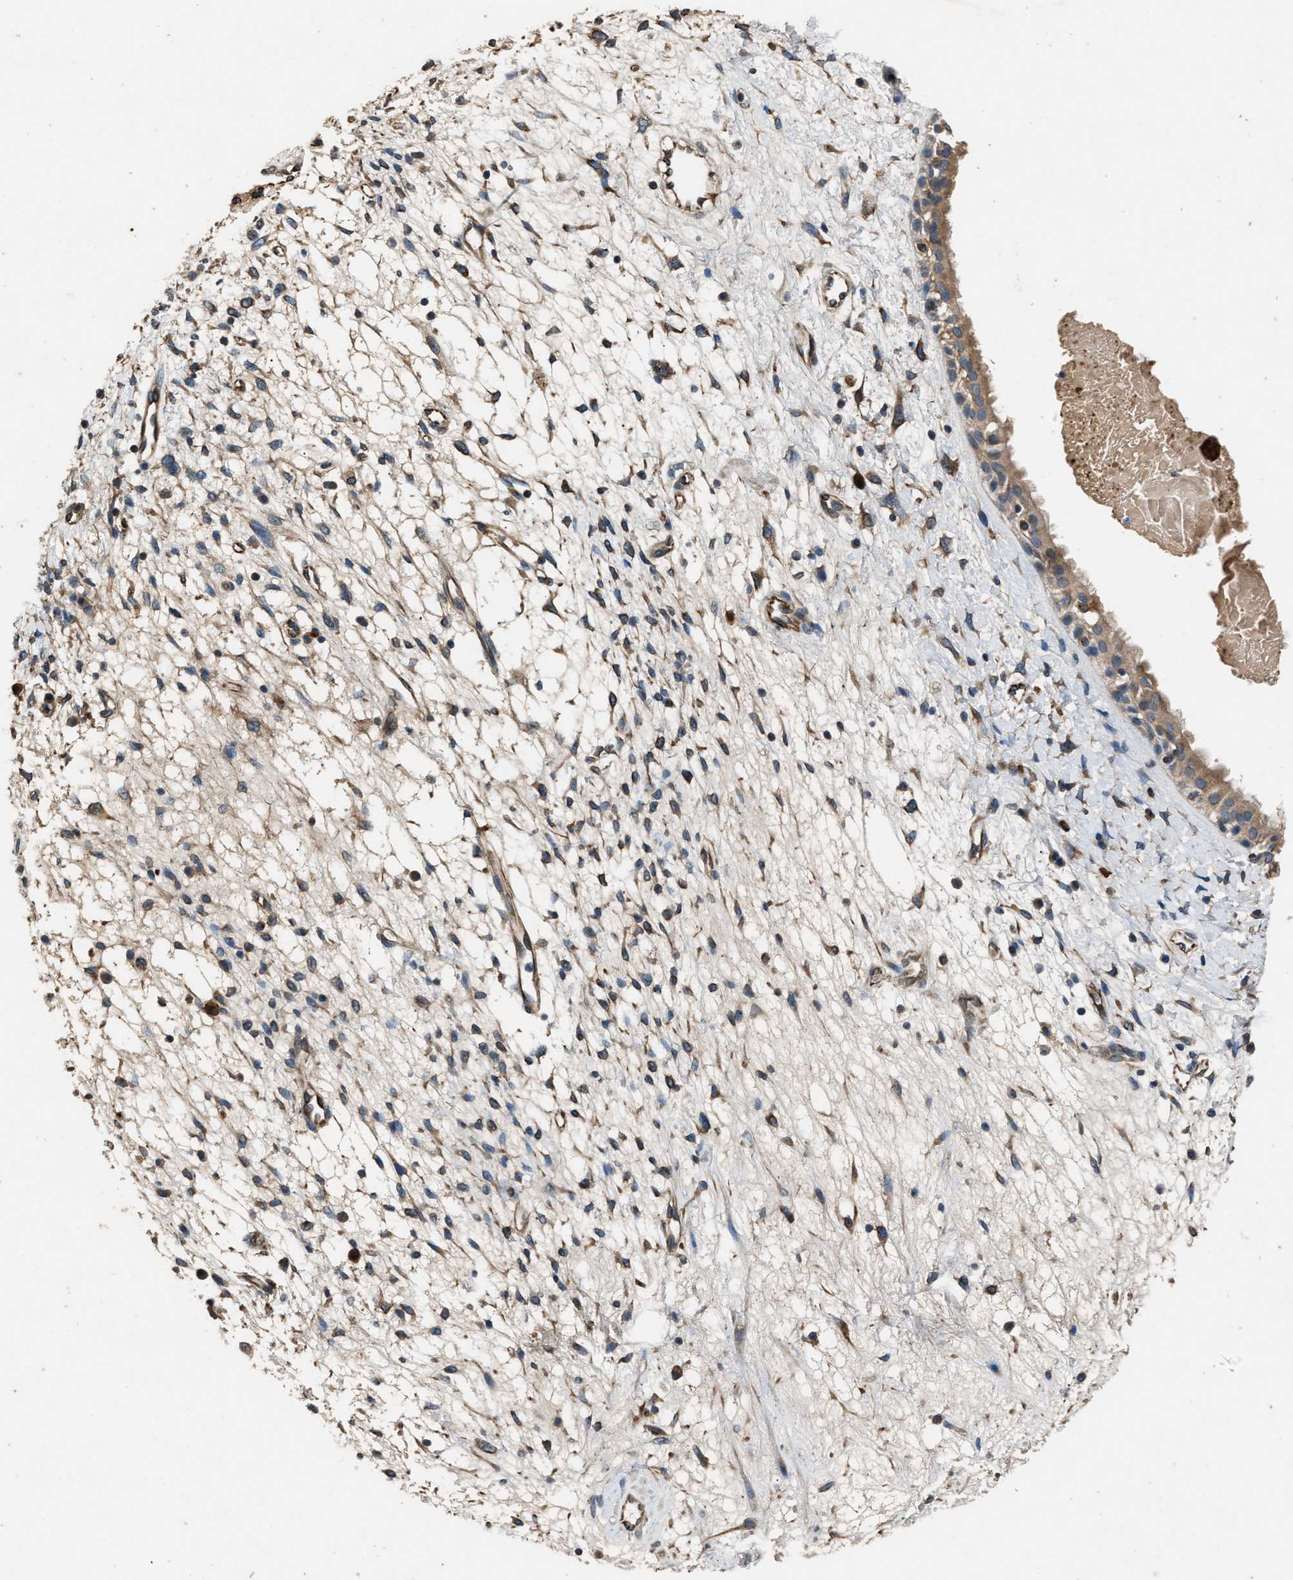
{"staining": {"intensity": "moderate", "quantity": ">75%", "location": "cytoplasmic/membranous"}, "tissue": "nasopharynx", "cell_type": "Respiratory epithelial cells", "image_type": "normal", "snomed": [{"axis": "morphology", "description": "Normal tissue, NOS"}, {"axis": "topography", "description": "Nasopharynx"}], "caption": "Immunohistochemistry (DAB (3,3'-diaminobenzidine)) staining of unremarkable human nasopharynx shows moderate cytoplasmic/membranous protein expression in approximately >75% of respiratory epithelial cells. The protein is shown in brown color, while the nuclei are stained blue.", "gene": "PPID", "patient": {"sex": "male", "age": 22}}